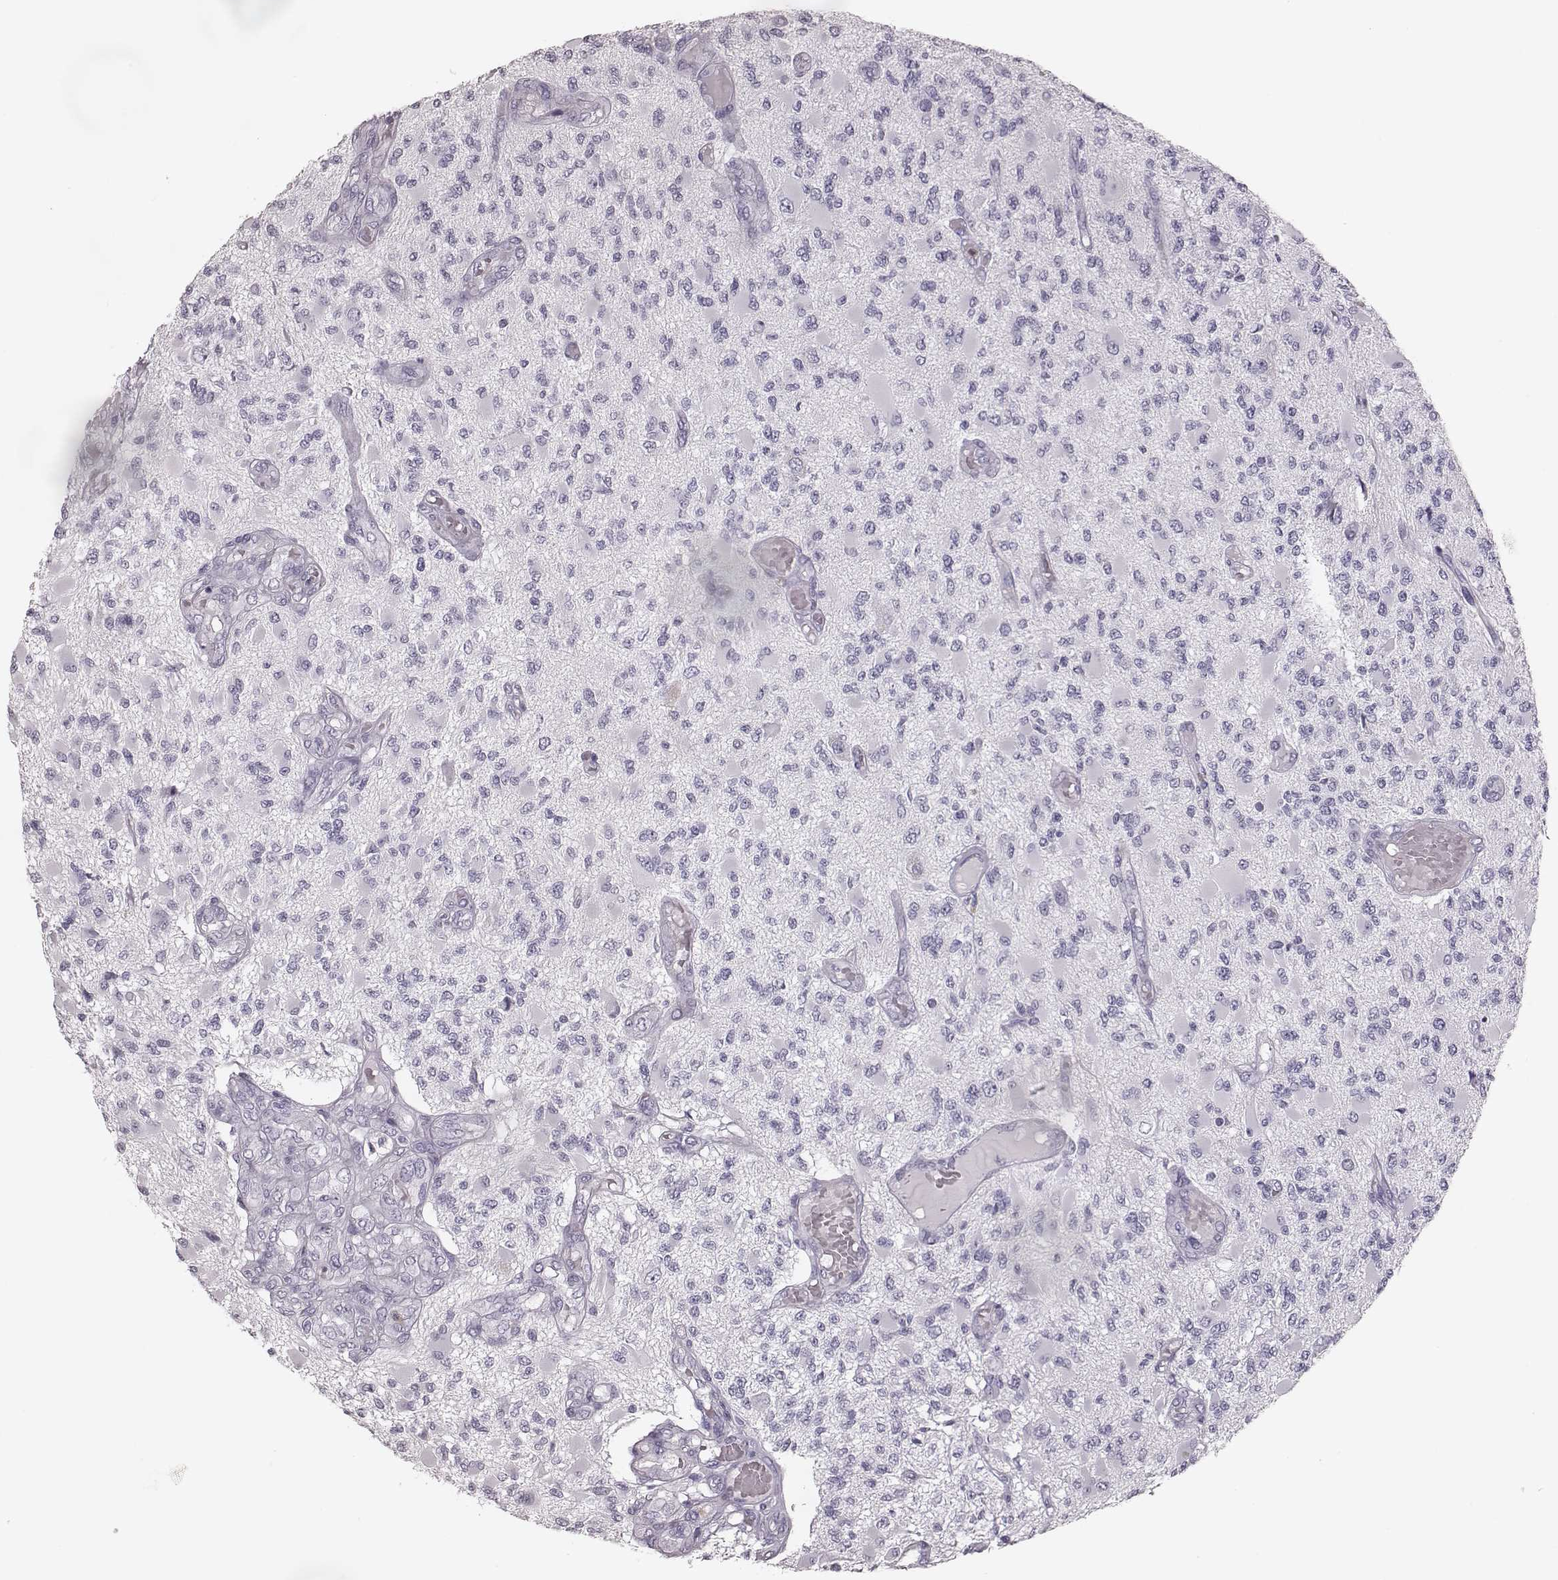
{"staining": {"intensity": "negative", "quantity": "none", "location": "none"}, "tissue": "glioma", "cell_type": "Tumor cells", "image_type": "cancer", "snomed": [{"axis": "morphology", "description": "Glioma, malignant, High grade"}, {"axis": "topography", "description": "Brain"}], "caption": "This is an IHC histopathology image of malignant high-grade glioma. There is no staining in tumor cells.", "gene": "ELANE", "patient": {"sex": "female", "age": 63}}